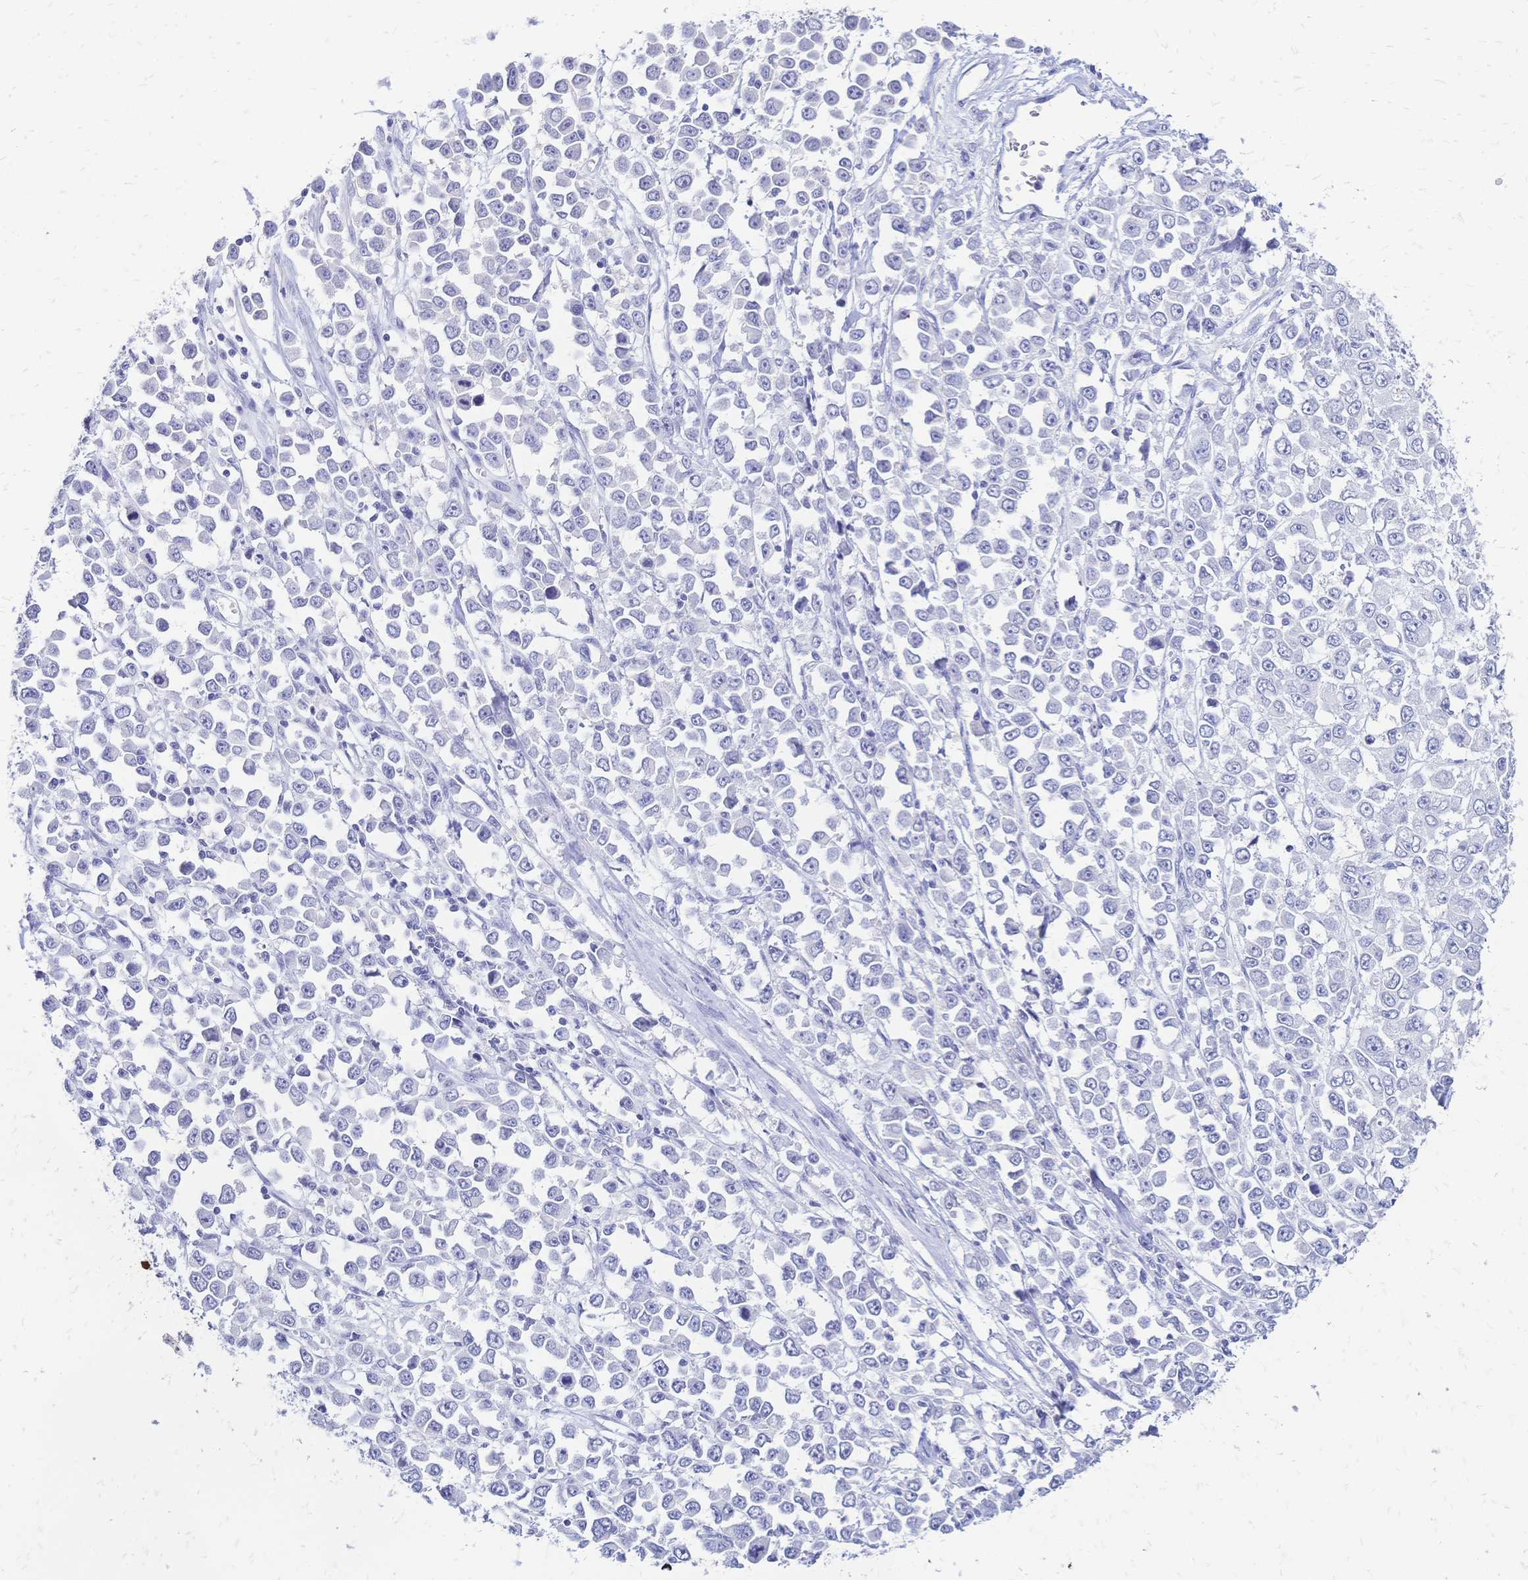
{"staining": {"intensity": "negative", "quantity": "none", "location": "none"}, "tissue": "stomach cancer", "cell_type": "Tumor cells", "image_type": "cancer", "snomed": [{"axis": "morphology", "description": "Adenocarcinoma, NOS"}, {"axis": "topography", "description": "Stomach, upper"}], "caption": "Protein analysis of adenocarcinoma (stomach) reveals no significant positivity in tumor cells.", "gene": "FA2H", "patient": {"sex": "male", "age": 70}}